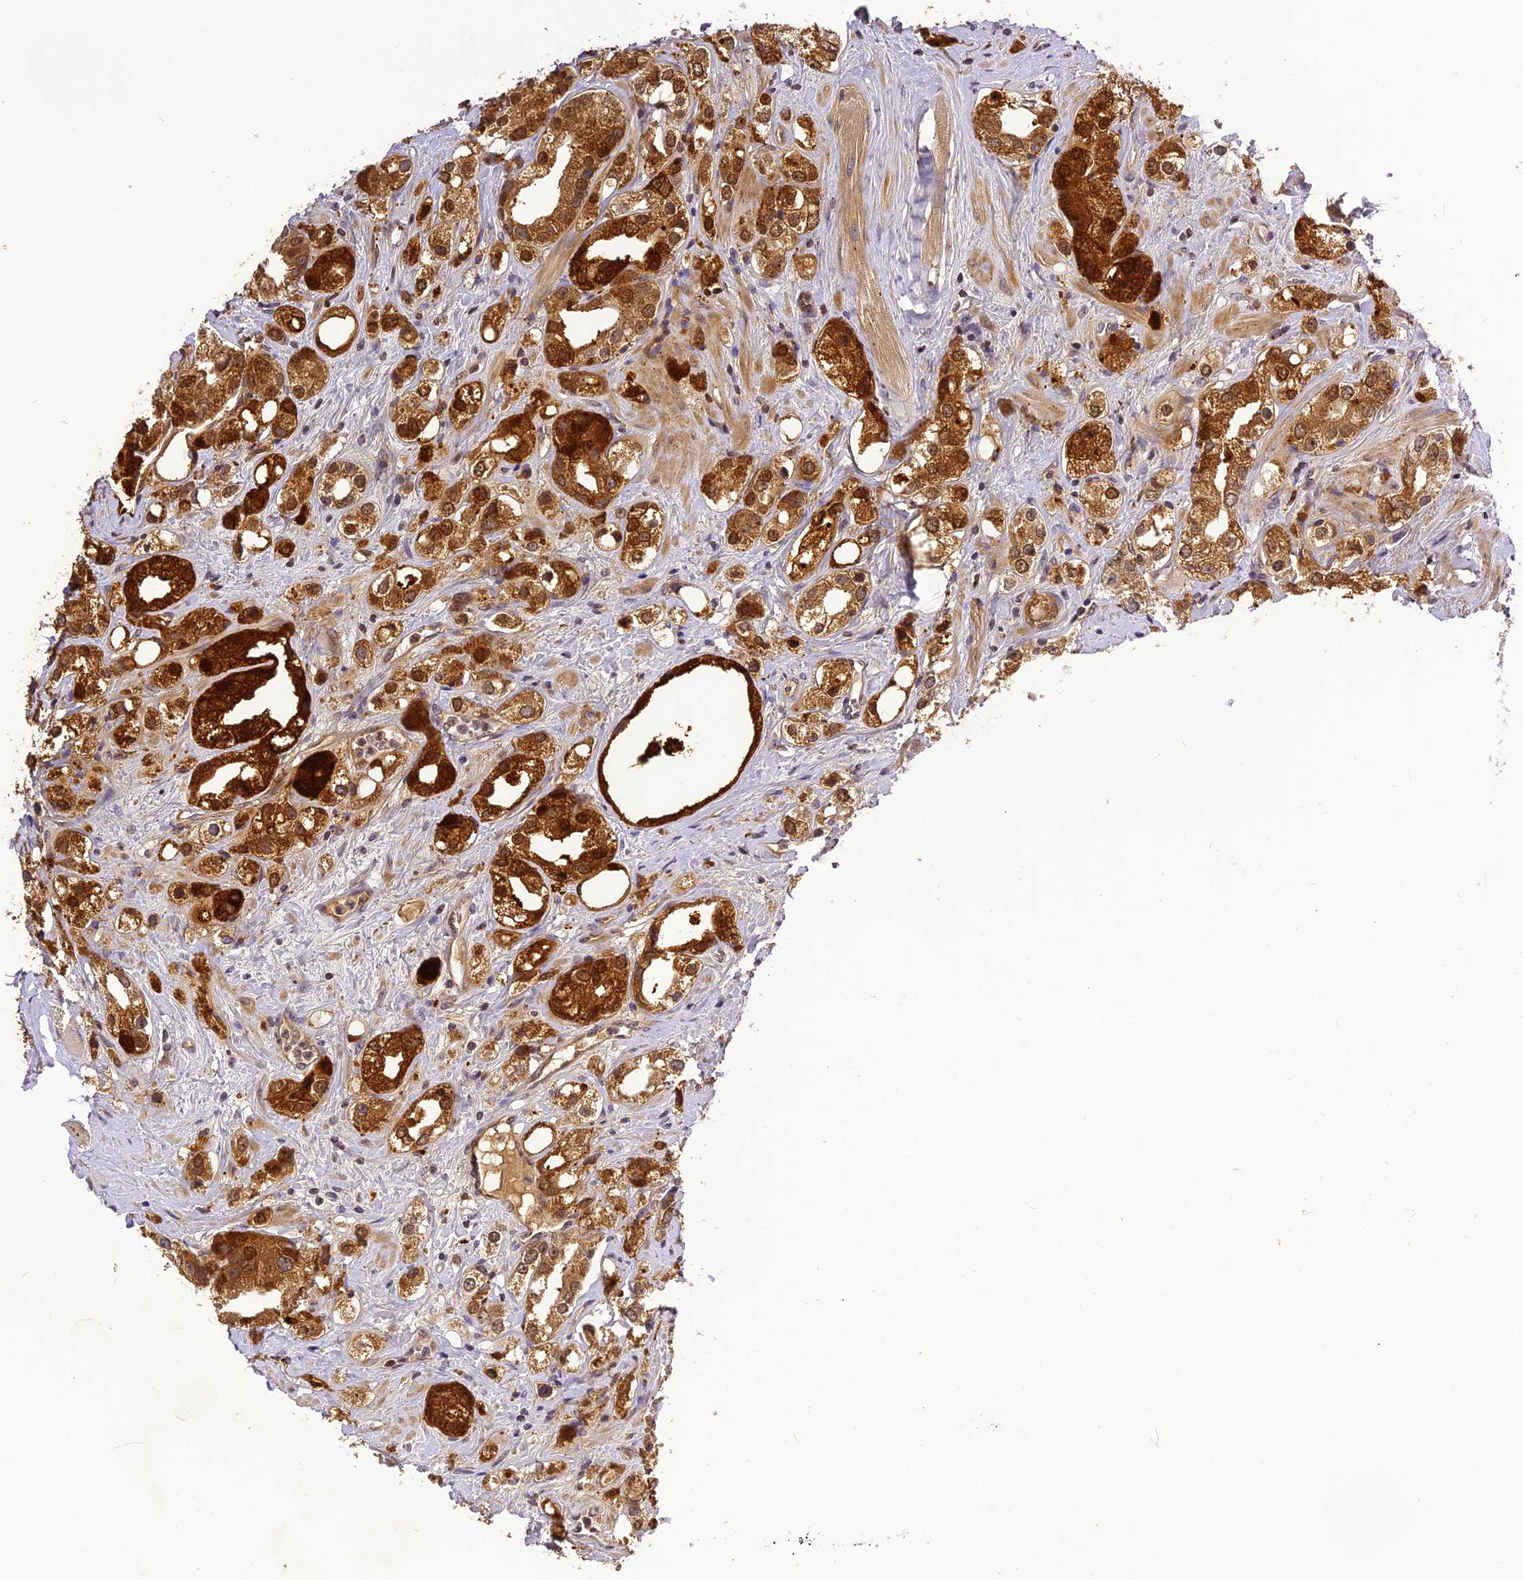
{"staining": {"intensity": "strong", "quantity": ">75%", "location": "cytoplasmic/membranous"}, "tissue": "prostate cancer", "cell_type": "Tumor cells", "image_type": "cancer", "snomed": [{"axis": "morphology", "description": "Adenocarcinoma, NOS"}, {"axis": "topography", "description": "Prostate"}], "caption": "DAB (3,3'-diaminobenzidine) immunohistochemical staining of human prostate cancer (adenocarcinoma) exhibits strong cytoplasmic/membranous protein staining in about >75% of tumor cells.", "gene": "FNIP2", "patient": {"sex": "male", "age": 79}}